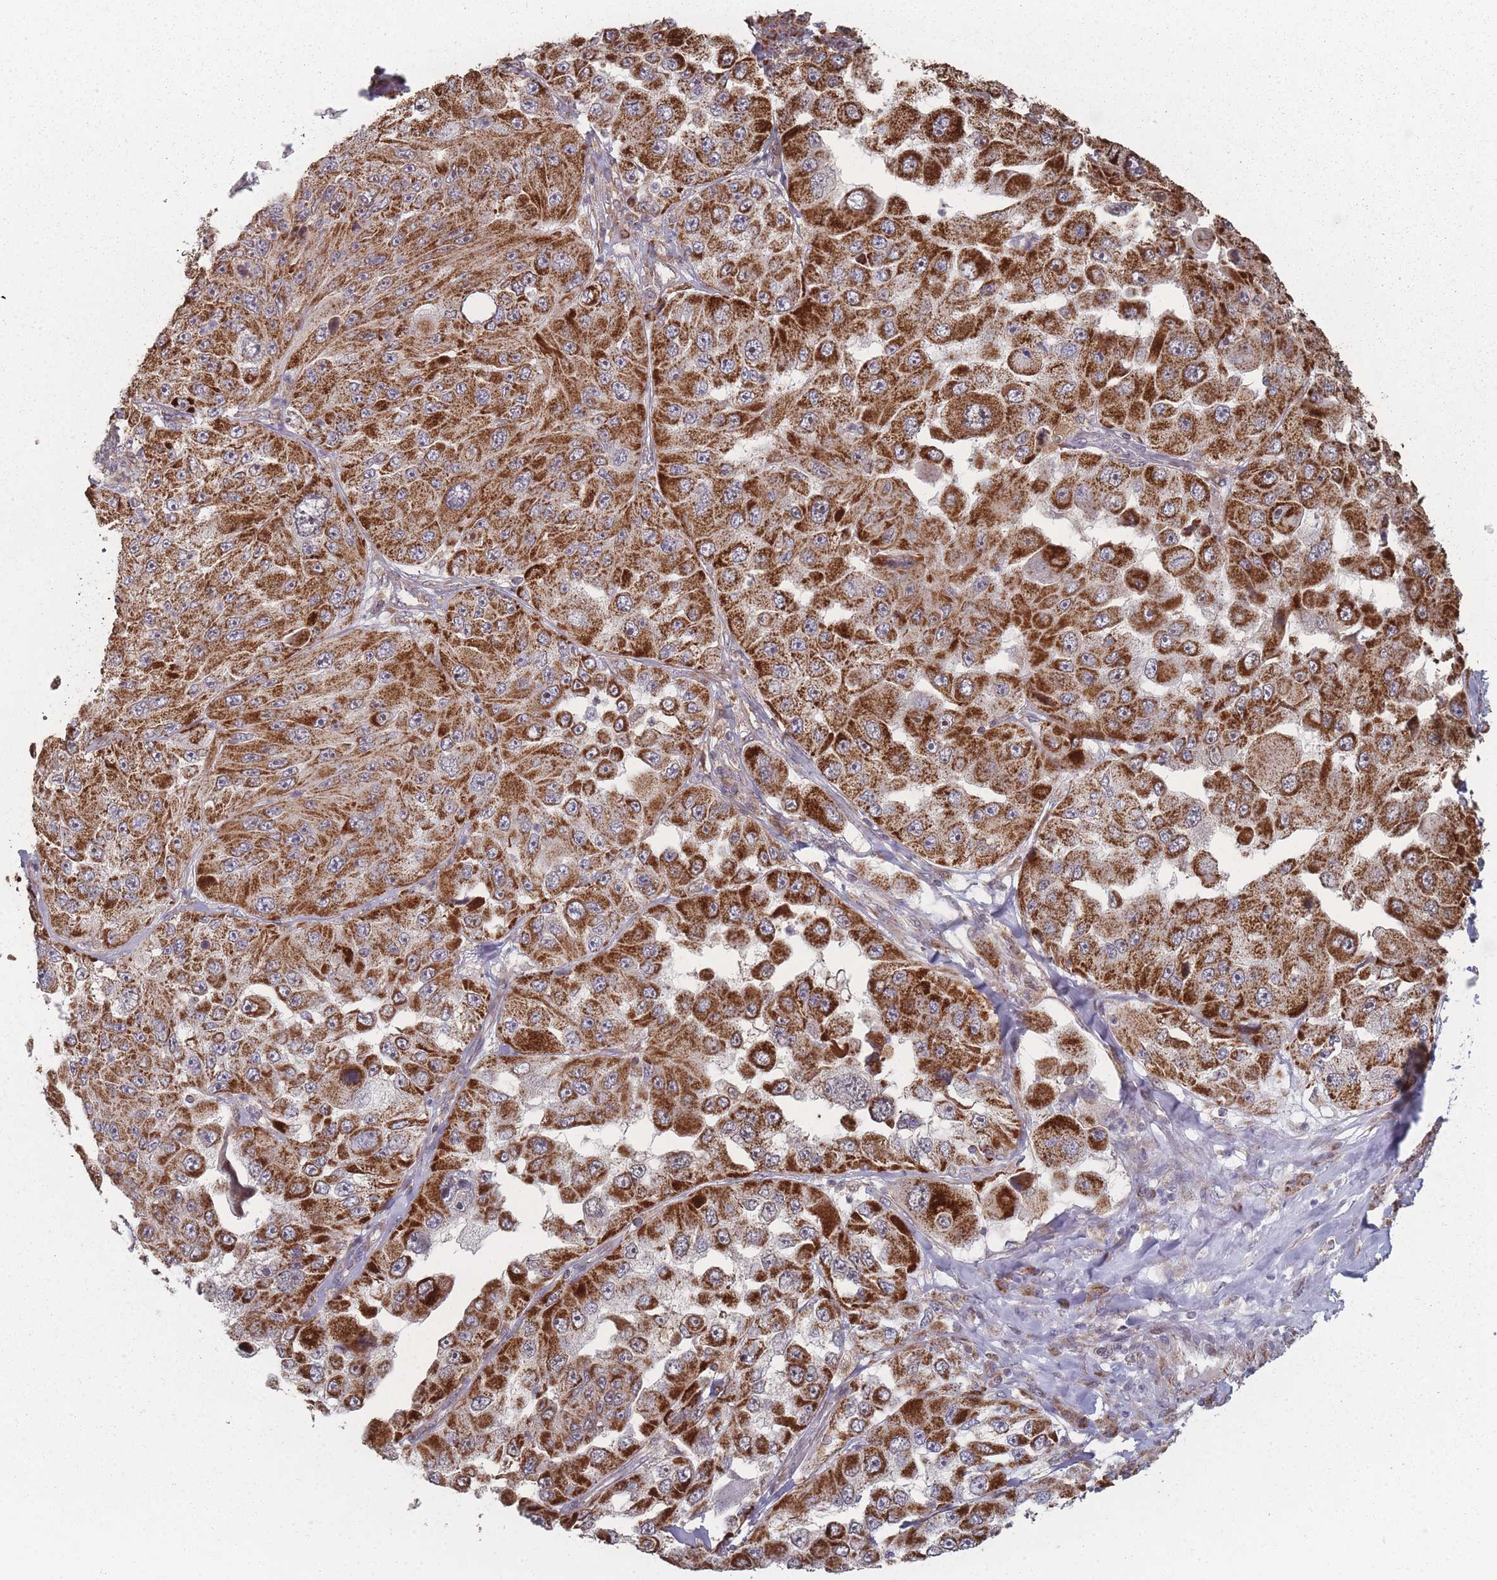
{"staining": {"intensity": "strong", "quantity": ">75%", "location": "cytoplasmic/membranous"}, "tissue": "melanoma", "cell_type": "Tumor cells", "image_type": "cancer", "snomed": [{"axis": "morphology", "description": "Malignant melanoma, Metastatic site"}, {"axis": "topography", "description": "Lymph node"}], "caption": "A high-resolution photomicrograph shows immunohistochemistry staining of melanoma, which shows strong cytoplasmic/membranous positivity in about >75% of tumor cells. (brown staining indicates protein expression, while blue staining denotes nuclei).", "gene": "PSMB3", "patient": {"sex": "male", "age": 62}}